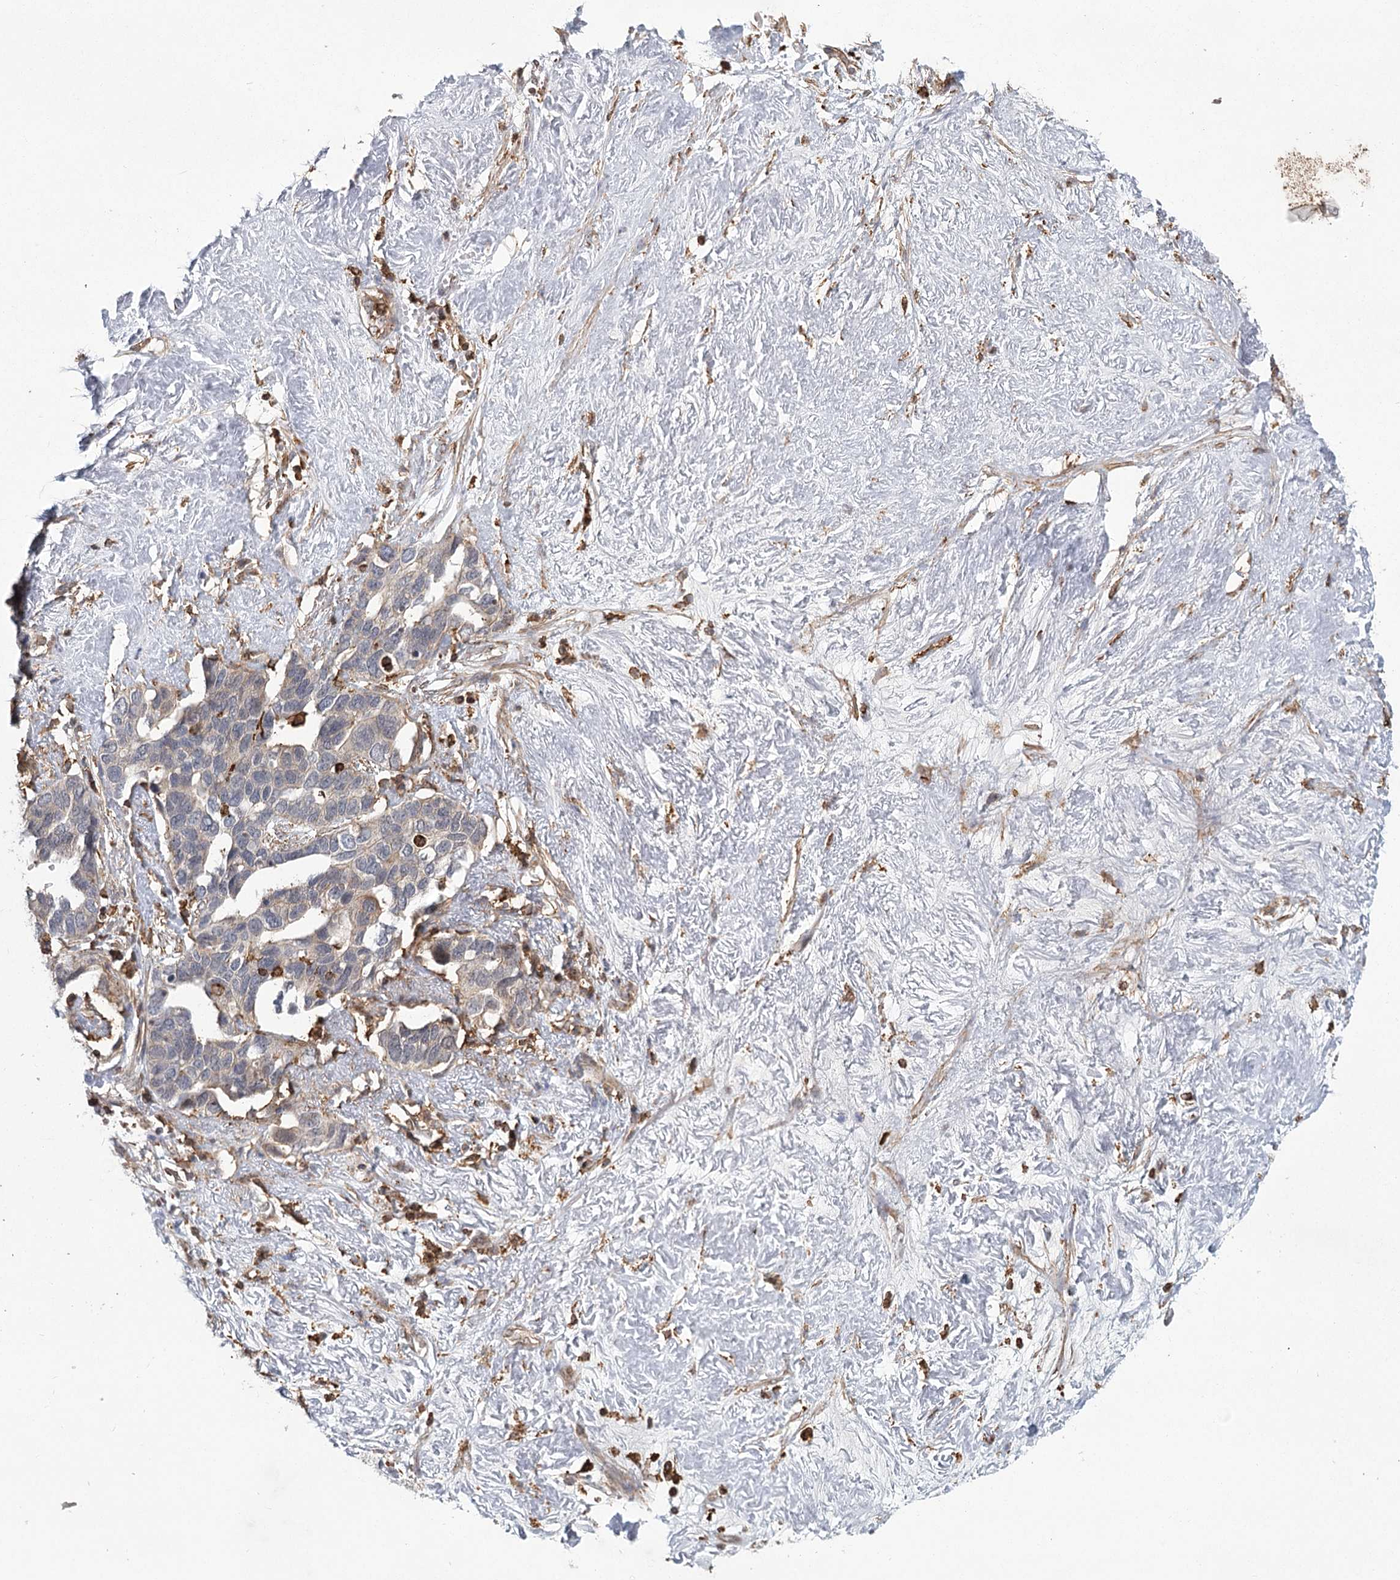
{"staining": {"intensity": "weak", "quantity": "<25%", "location": "cytoplasmic/membranous"}, "tissue": "ovarian cancer", "cell_type": "Tumor cells", "image_type": "cancer", "snomed": [{"axis": "morphology", "description": "Cystadenocarcinoma, serous, NOS"}, {"axis": "topography", "description": "Ovary"}], "caption": "High power microscopy micrograph of an IHC photomicrograph of ovarian cancer (serous cystadenocarcinoma), revealing no significant positivity in tumor cells.", "gene": "MEPE", "patient": {"sex": "female", "age": 54}}